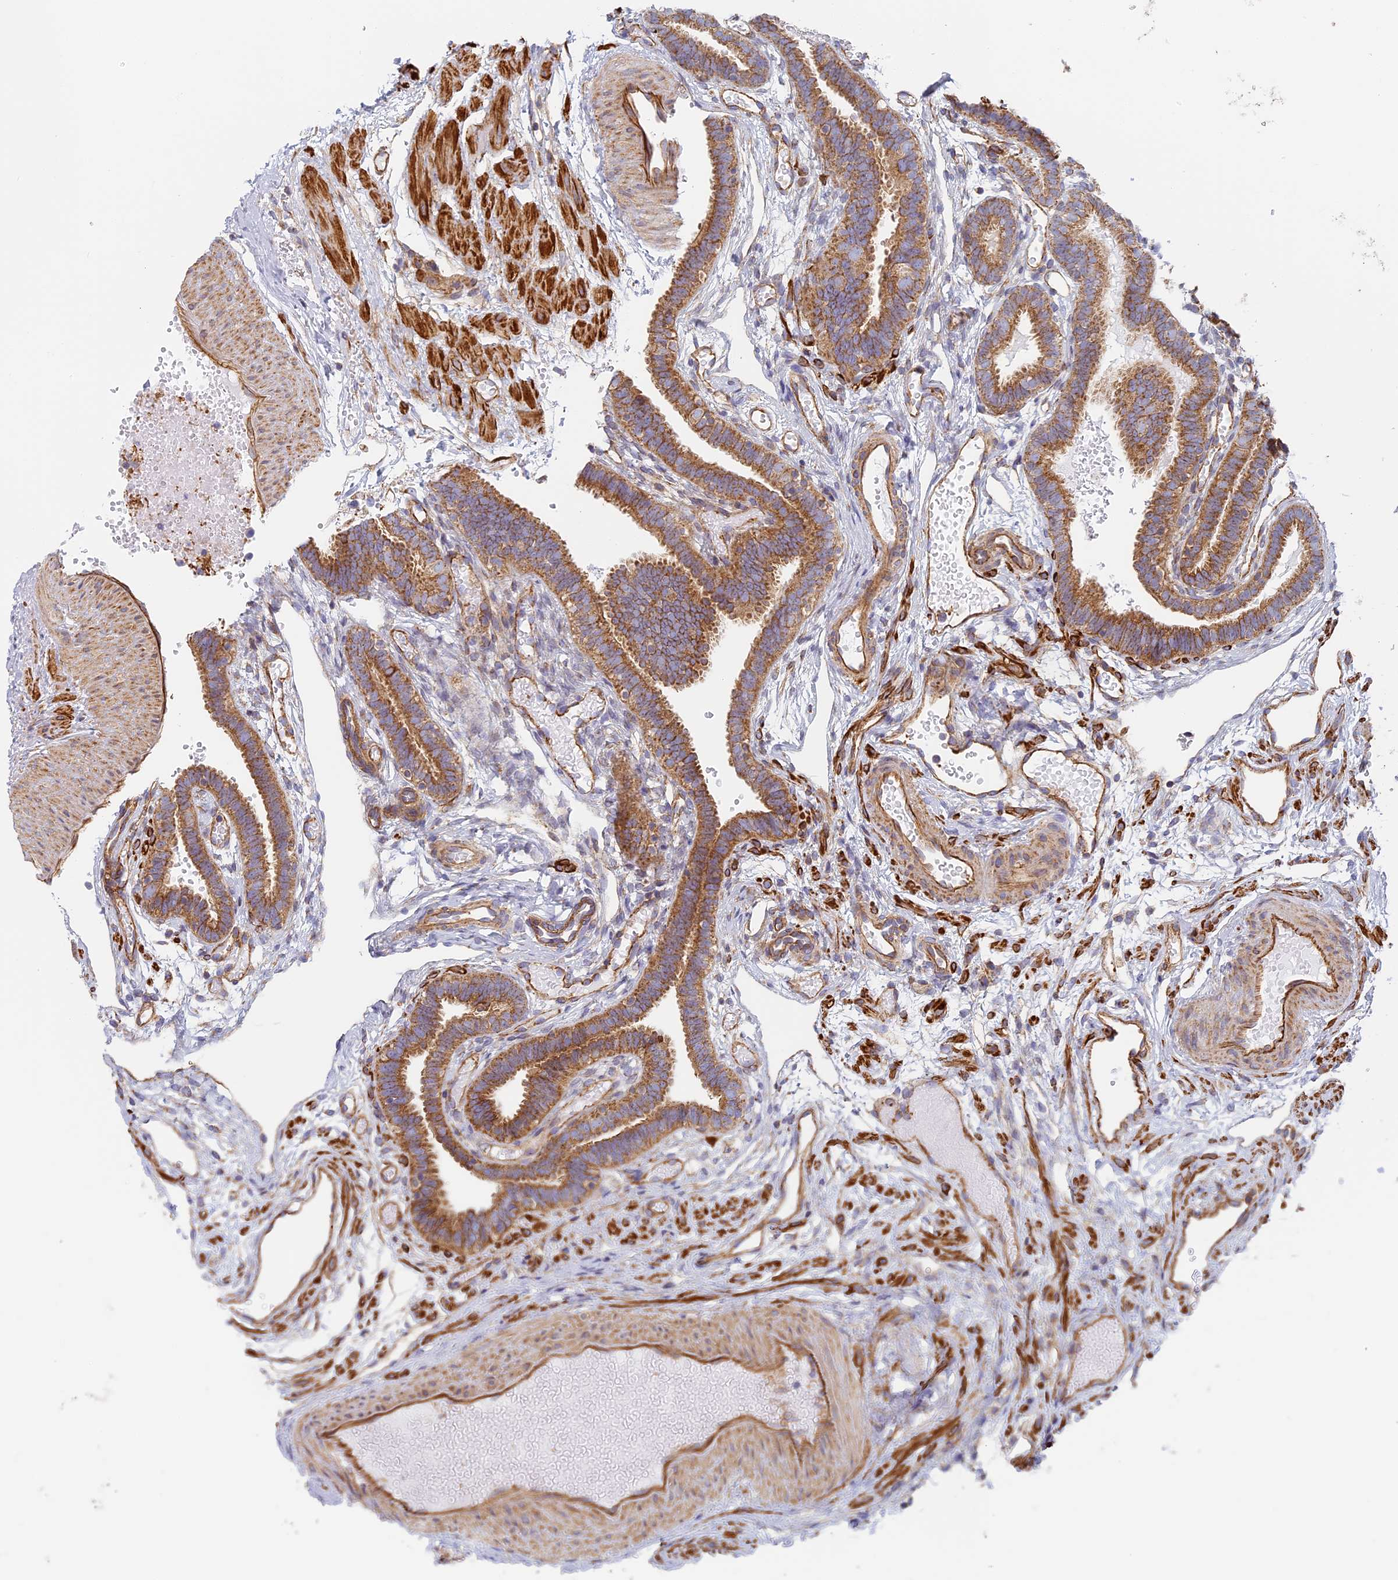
{"staining": {"intensity": "moderate", "quantity": ">75%", "location": "cytoplasmic/membranous"}, "tissue": "fallopian tube", "cell_type": "Glandular cells", "image_type": "normal", "snomed": [{"axis": "morphology", "description": "Normal tissue, NOS"}, {"axis": "topography", "description": "Fallopian tube"}], "caption": "Protein staining of benign fallopian tube demonstrates moderate cytoplasmic/membranous expression in about >75% of glandular cells.", "gene": "DDA1", "patient": {"sex": "female", "age": 37}}